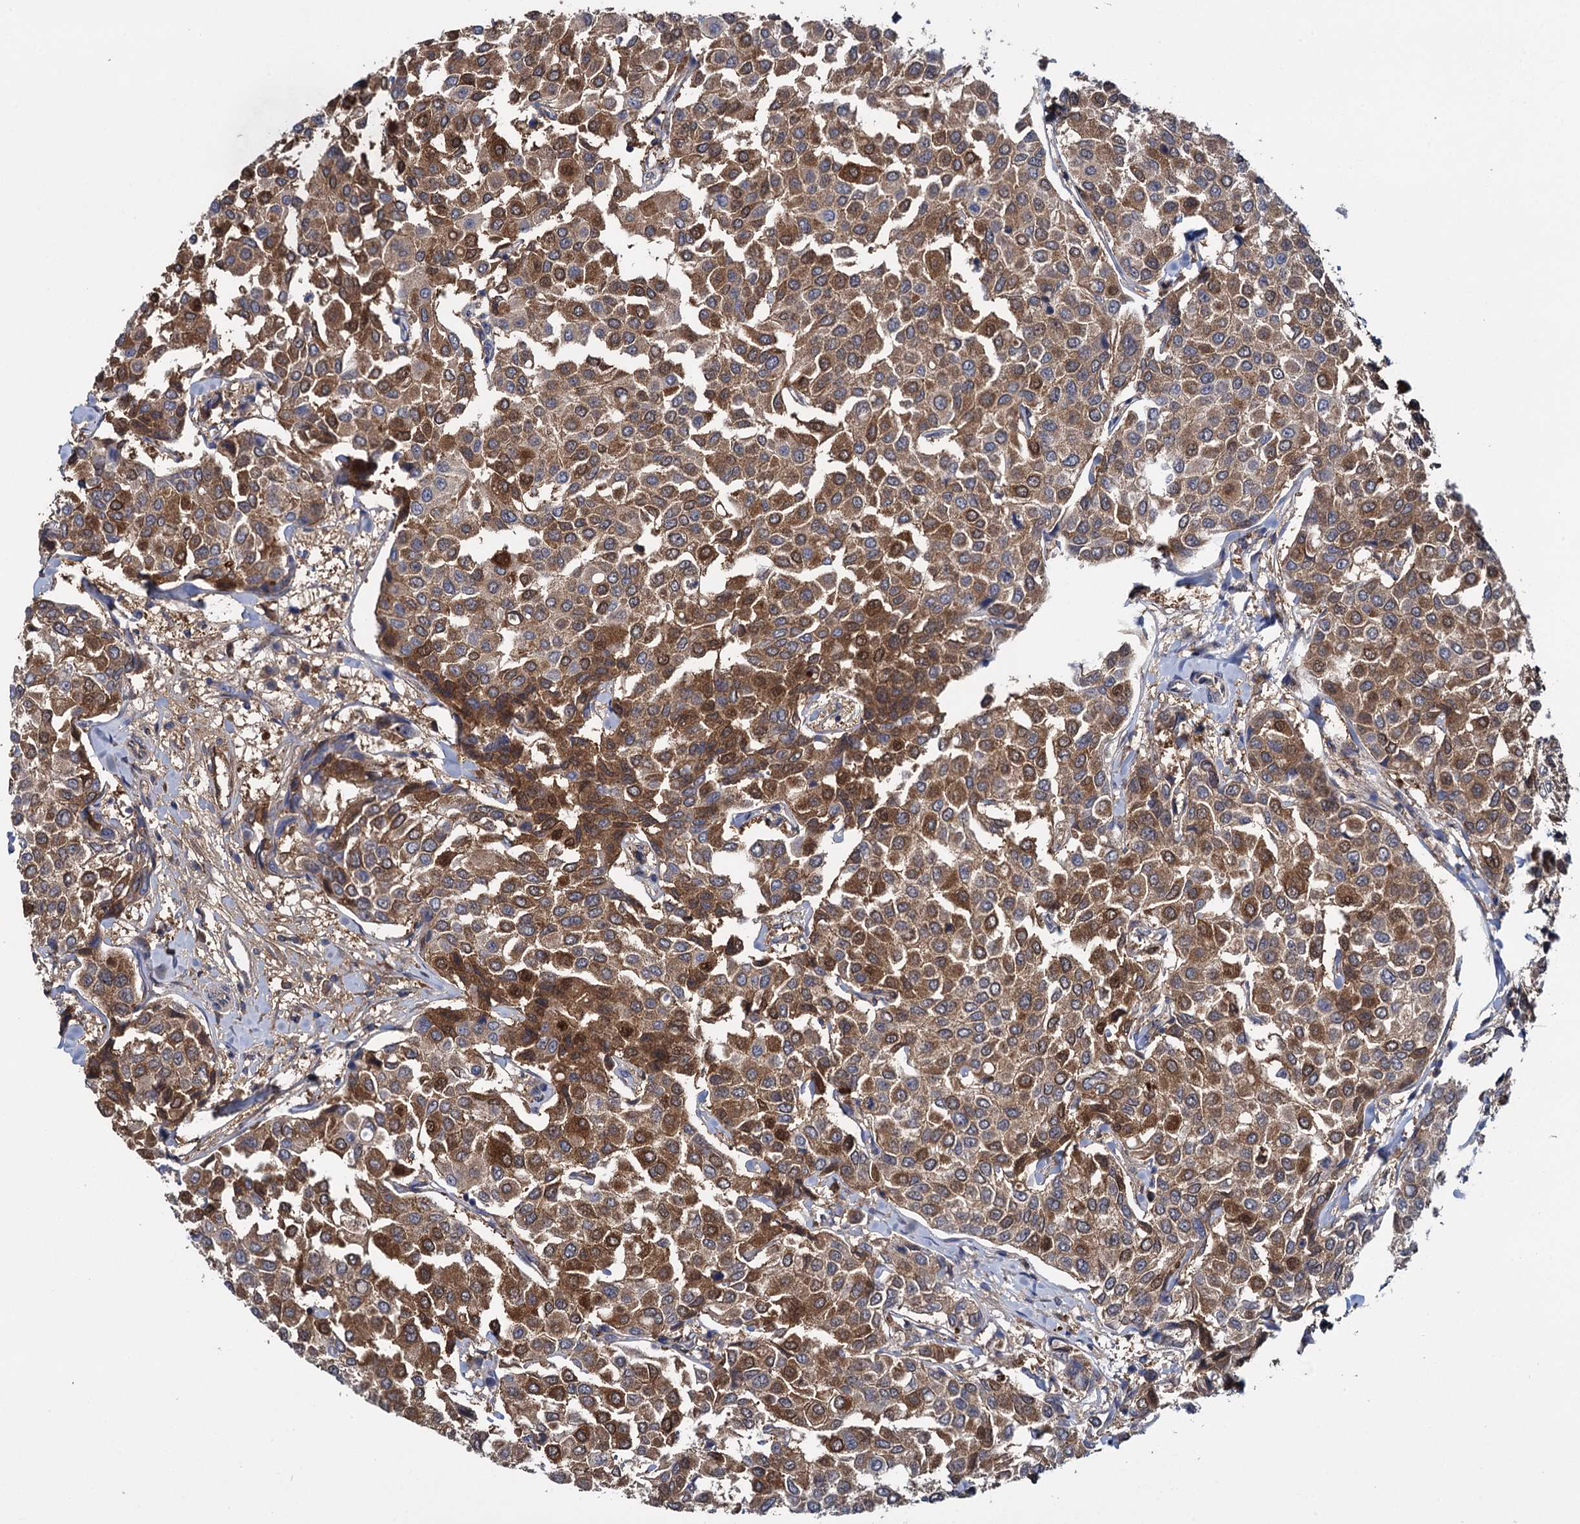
{"staining": {"intensity": "moderate", "quantity": ">75%", "location": "cytoplasmic/membranous"}, "tissue": "breast cancer", "cell_type": "Tumor cells", "image_type": "cancer", "snomed": [{"axis": "morphology", "description": "Duct carcinoma"}, {"axis": "topography", "description": "Breast"}], "caption": "A histopathology image of breast cancer stained for a protein shows moderate cytoplasmic/membranous brown staining in tumor cells.", "gene": "GLO1", "patient": {"sex": "female", "age": 55}}